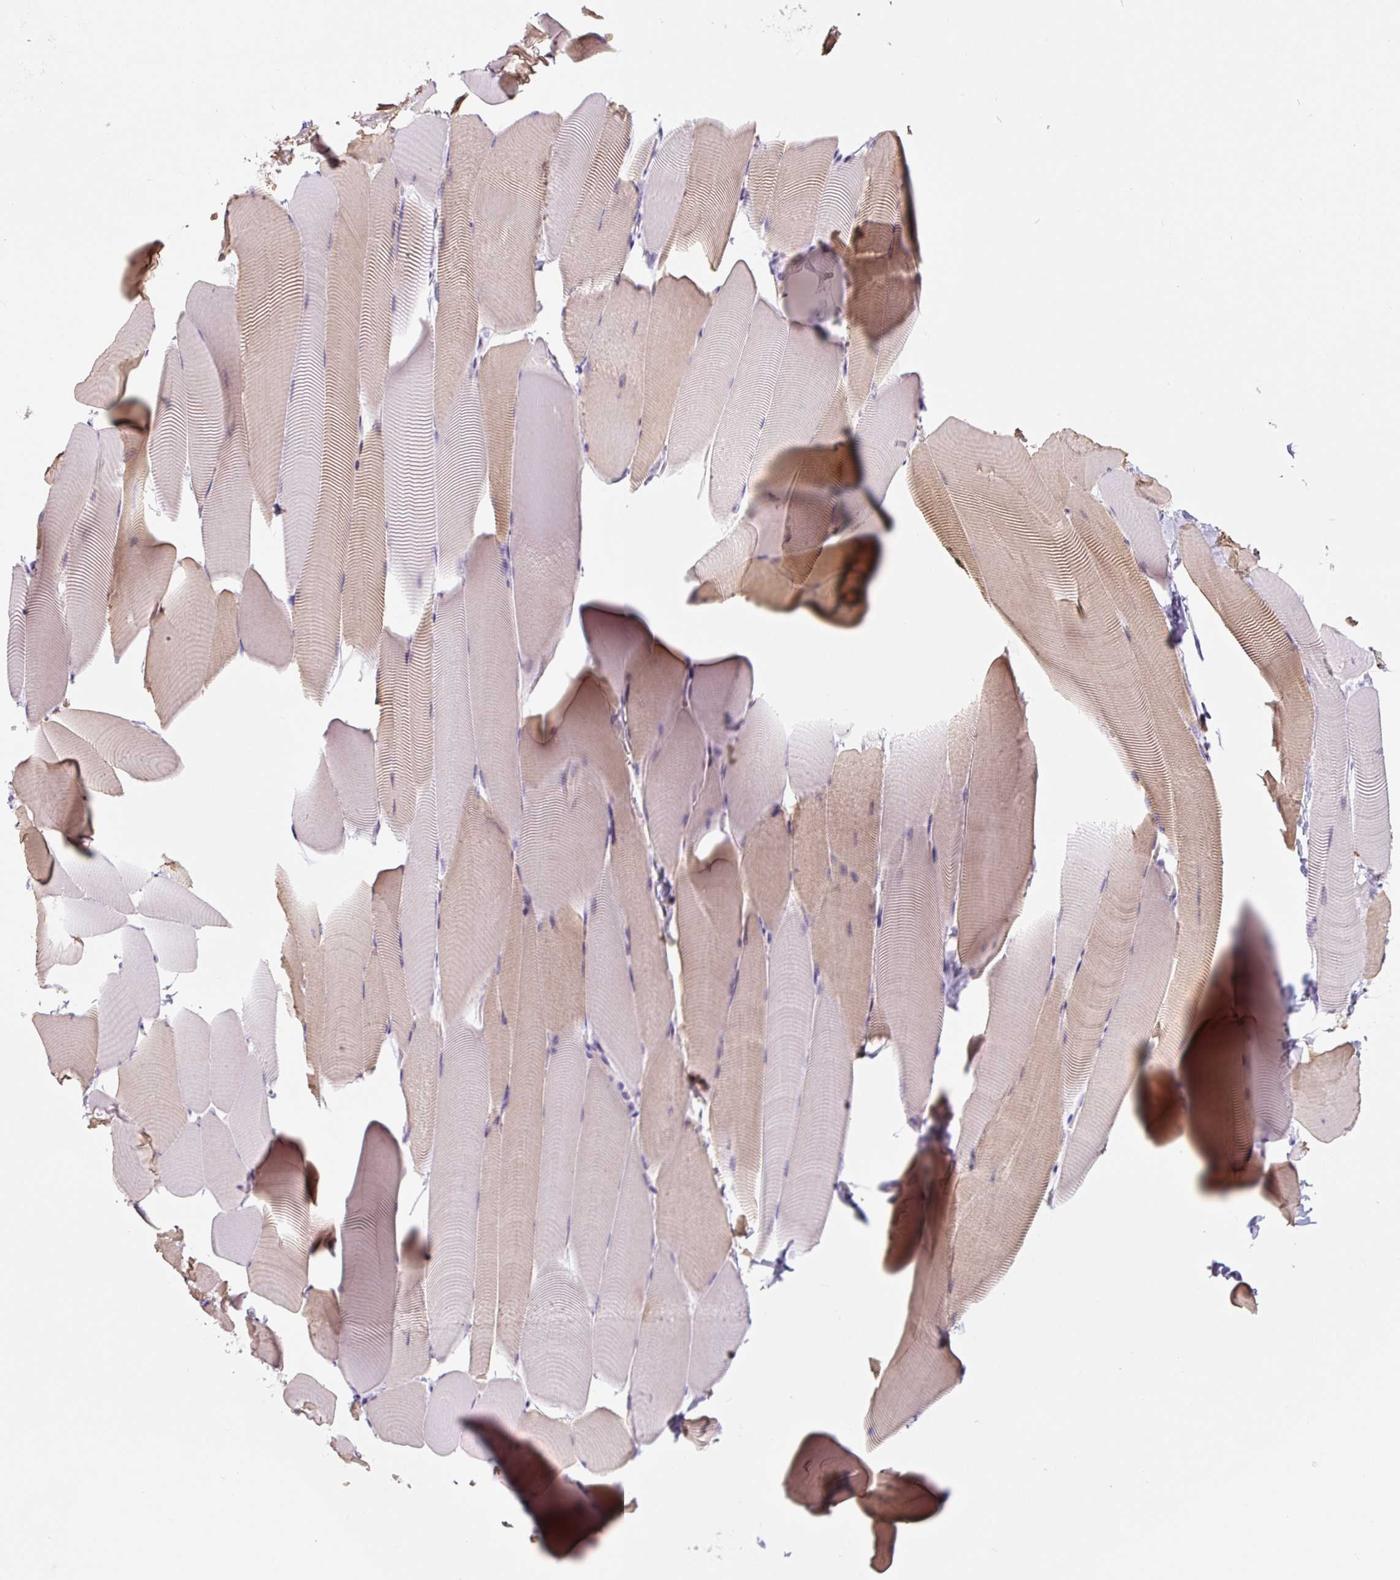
{"staining": {"intensity": "weak", "quantity": "25%-75%", "location": "cytoplasmic/membranous"}, "tissue": "skeletal muscle", "cell_type": "Myocytes", "image_type": "normal", "snomed": [{"axis": "morphology", "description": "Normal tissue, NOS"}, {"axis": "topography", "description": "Skeletal muscle"}], "caption": "Protein staining of unremarkable skeletal muscle shows weak cytoplasmic/membranous staining in approximately 25%-75% of myocytes. The staining is performed using DAB brown chromogen to label protein expression. The nuclei are counter-stained blue using hematoxylin.", "gene": "CCL25", "patient": {"sex": "male", "age": 25}}